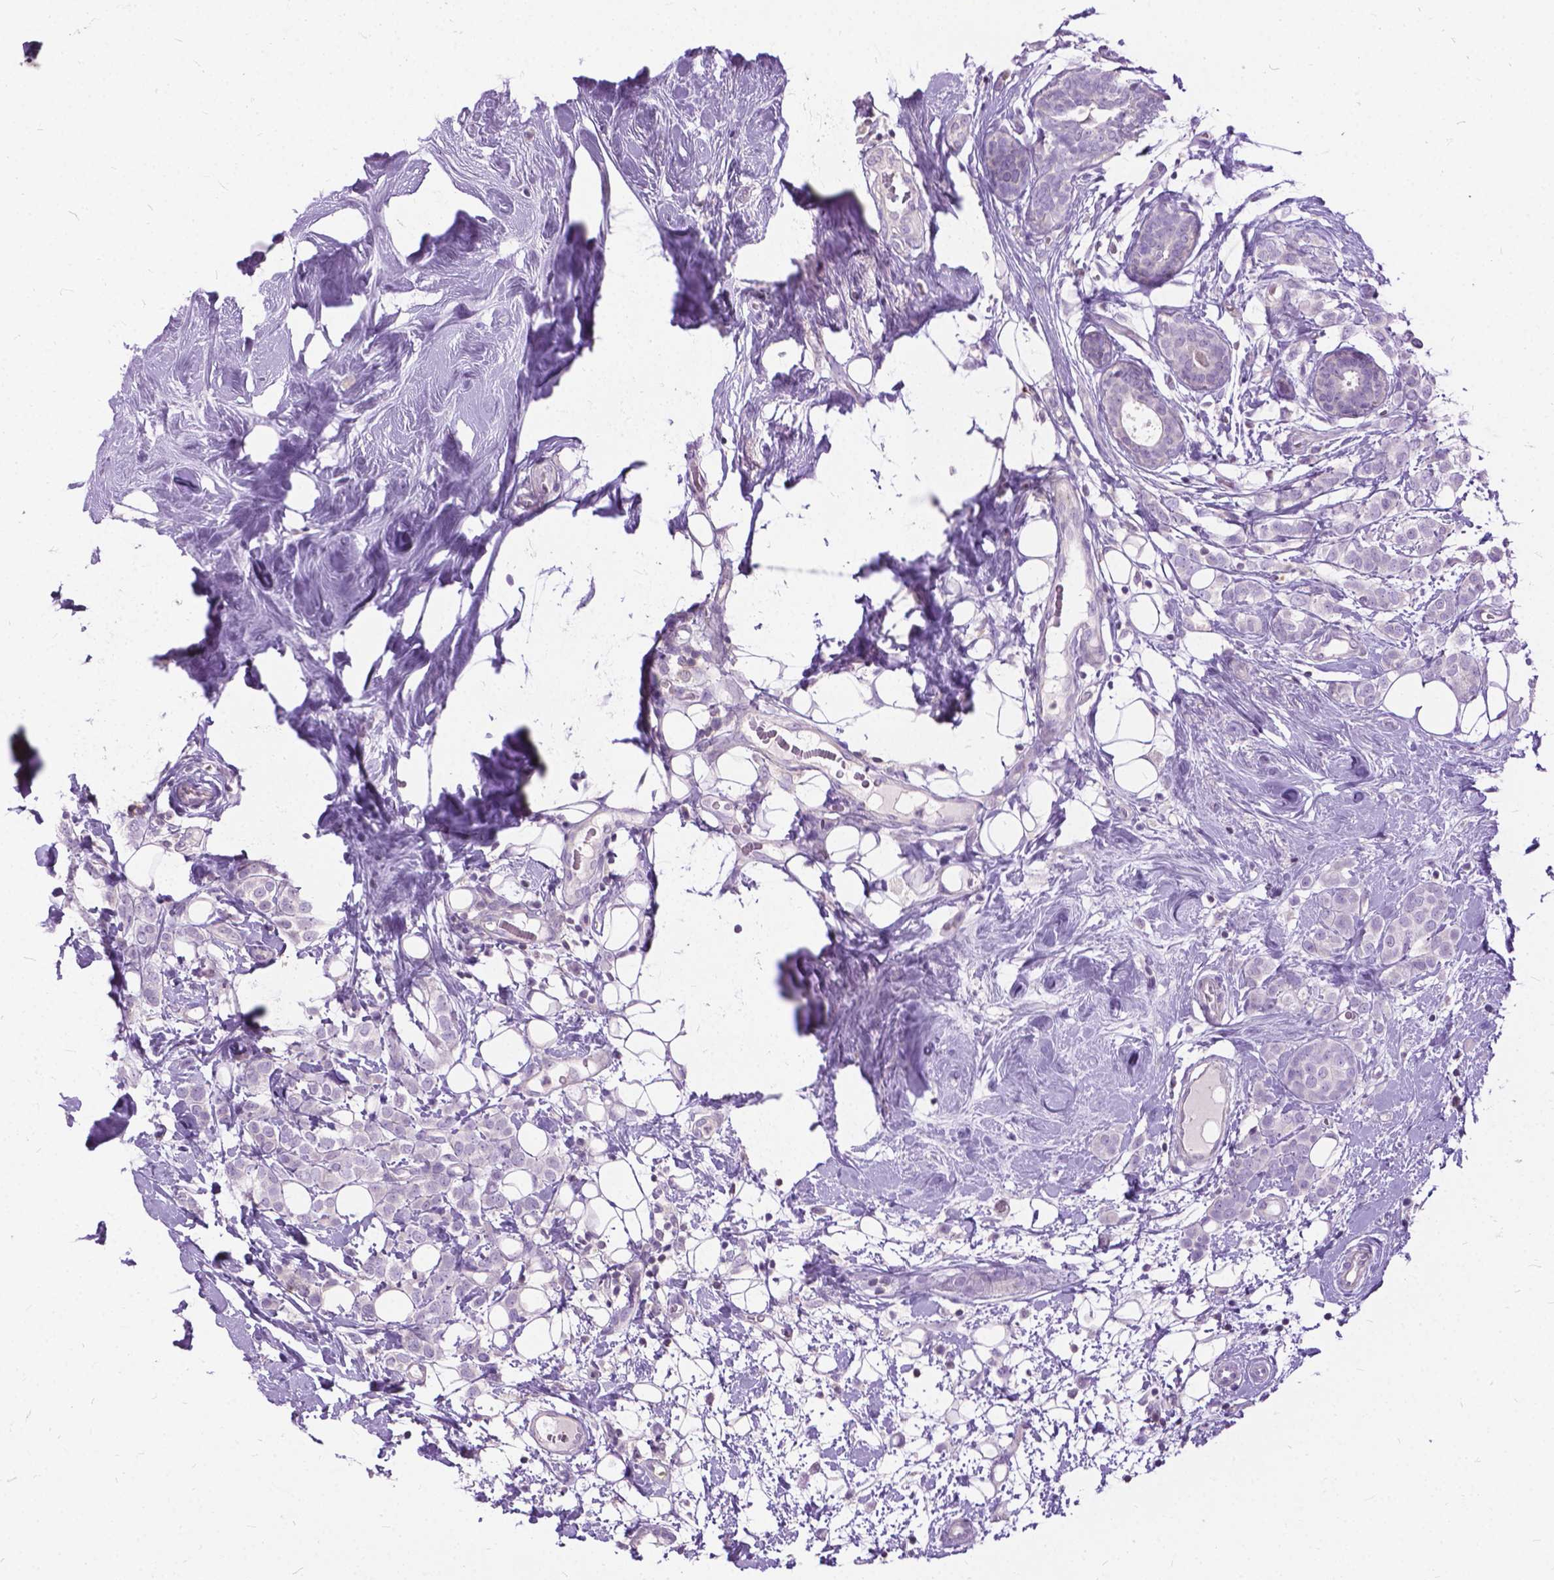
{"staining": {"intensity": "negative", "quantity": "none", "location": "none"}, "tissue": "breast cancer", "cell_type": "Tumor cells", "image_type": "cancer", "snomed": [{"axis": "morphology", "description": "Lobular carcinoma"}, {"axis": "topography", "description": "Breast"}], "caption": "A histopathology image of human breast cancer (lobular carcinoma) is negative for staining in tumor cells. (IHC, brightfield microscopy, high magnification).", "gene": "JAK3", "patient": {"sex": "female", "age": 49}}